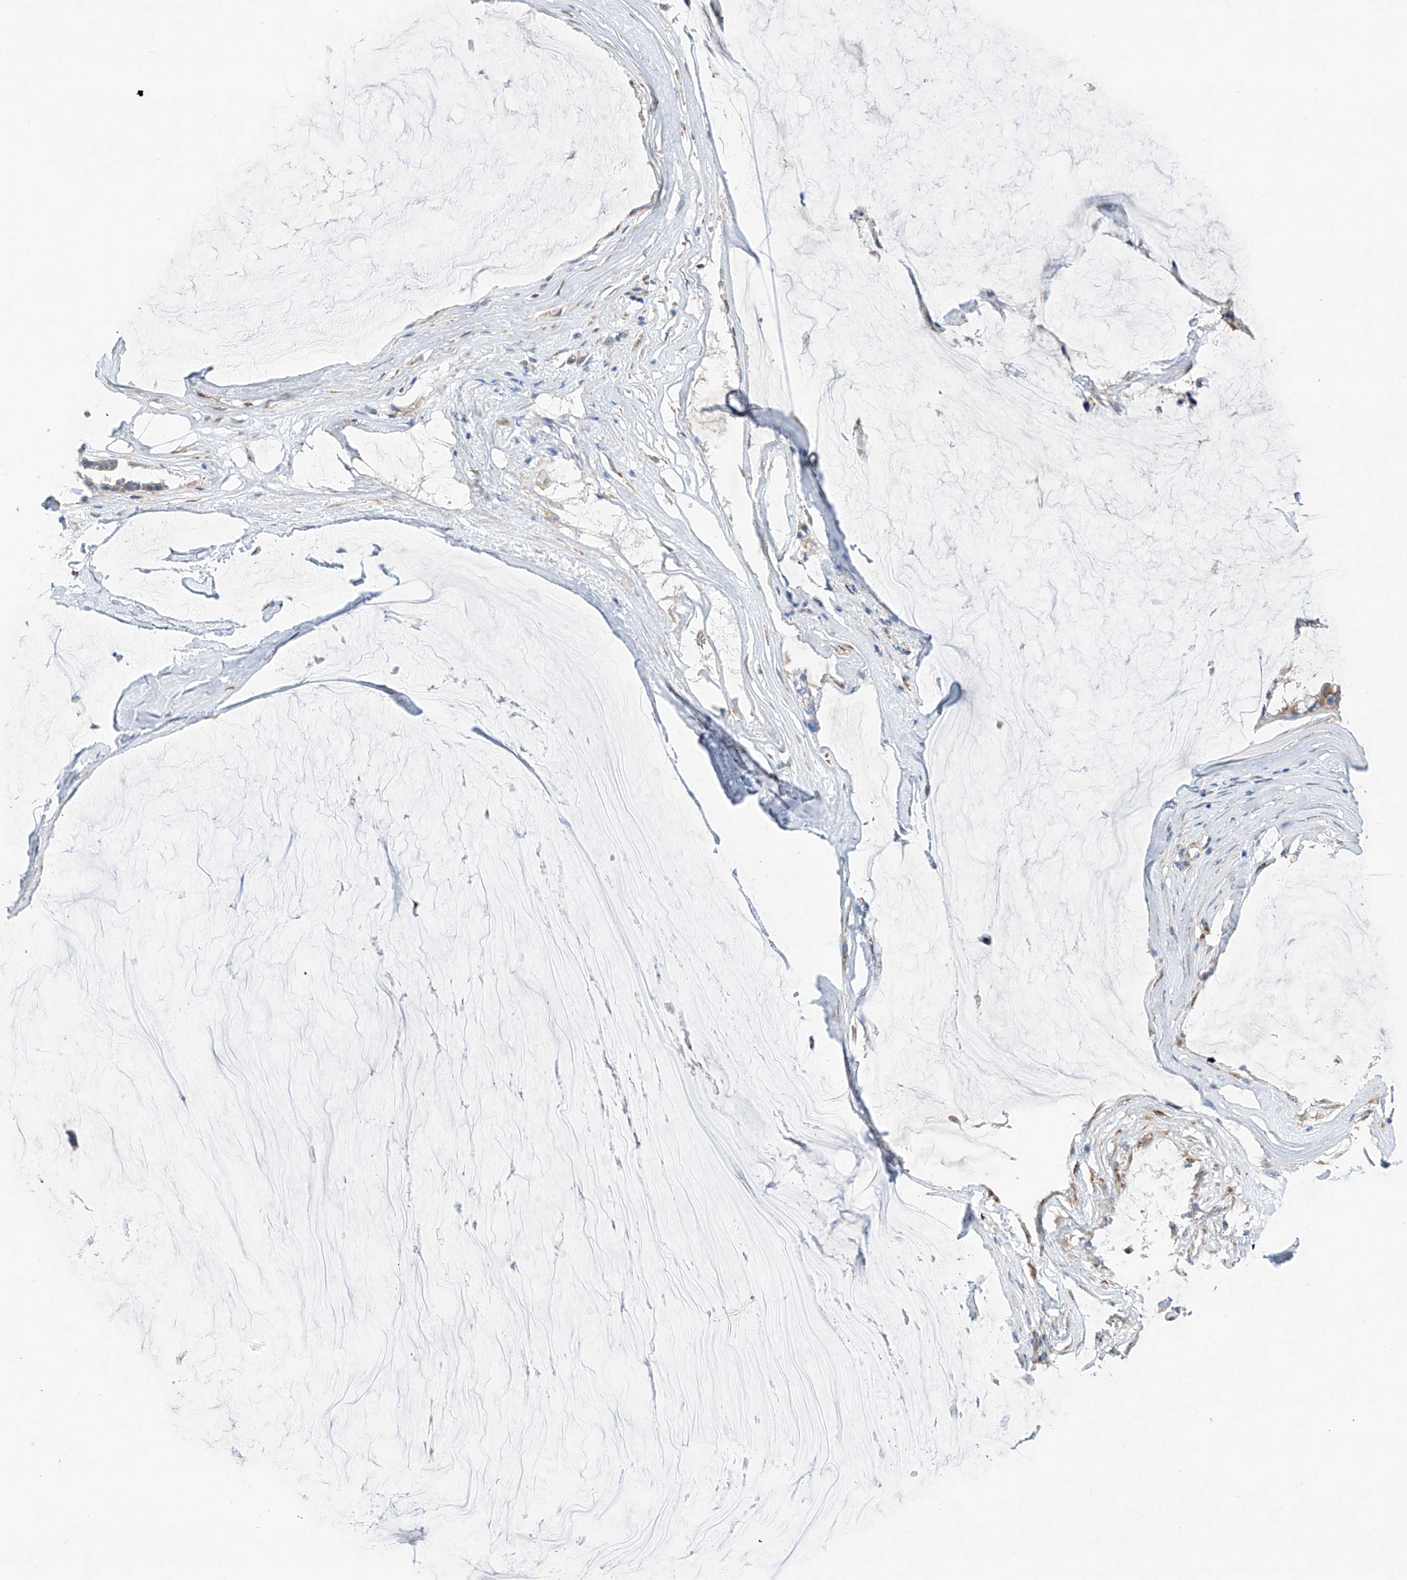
{"staining": {"intensity": "weak", "quantity": "25%-75%", "location": "cytoplasmic/membranous"}, "tissue": "ovarian cancer", "cell_type": "Tumor cells", "image_type": "cancer", "snomed": [{"axis": "morphology", "description": "Cystadenocarcinoma, mucinous, NOS"}, {"axis": "topography", "description": "Ovary"}], "caption": "A brown stain labels weak cytoplasmic/membranous positivity of a protein in ovarian mucinous cystadenocarcinoma tumor cells.", "gene": "SLC22A7", "patient": {"sex": "female", "age": 39}}